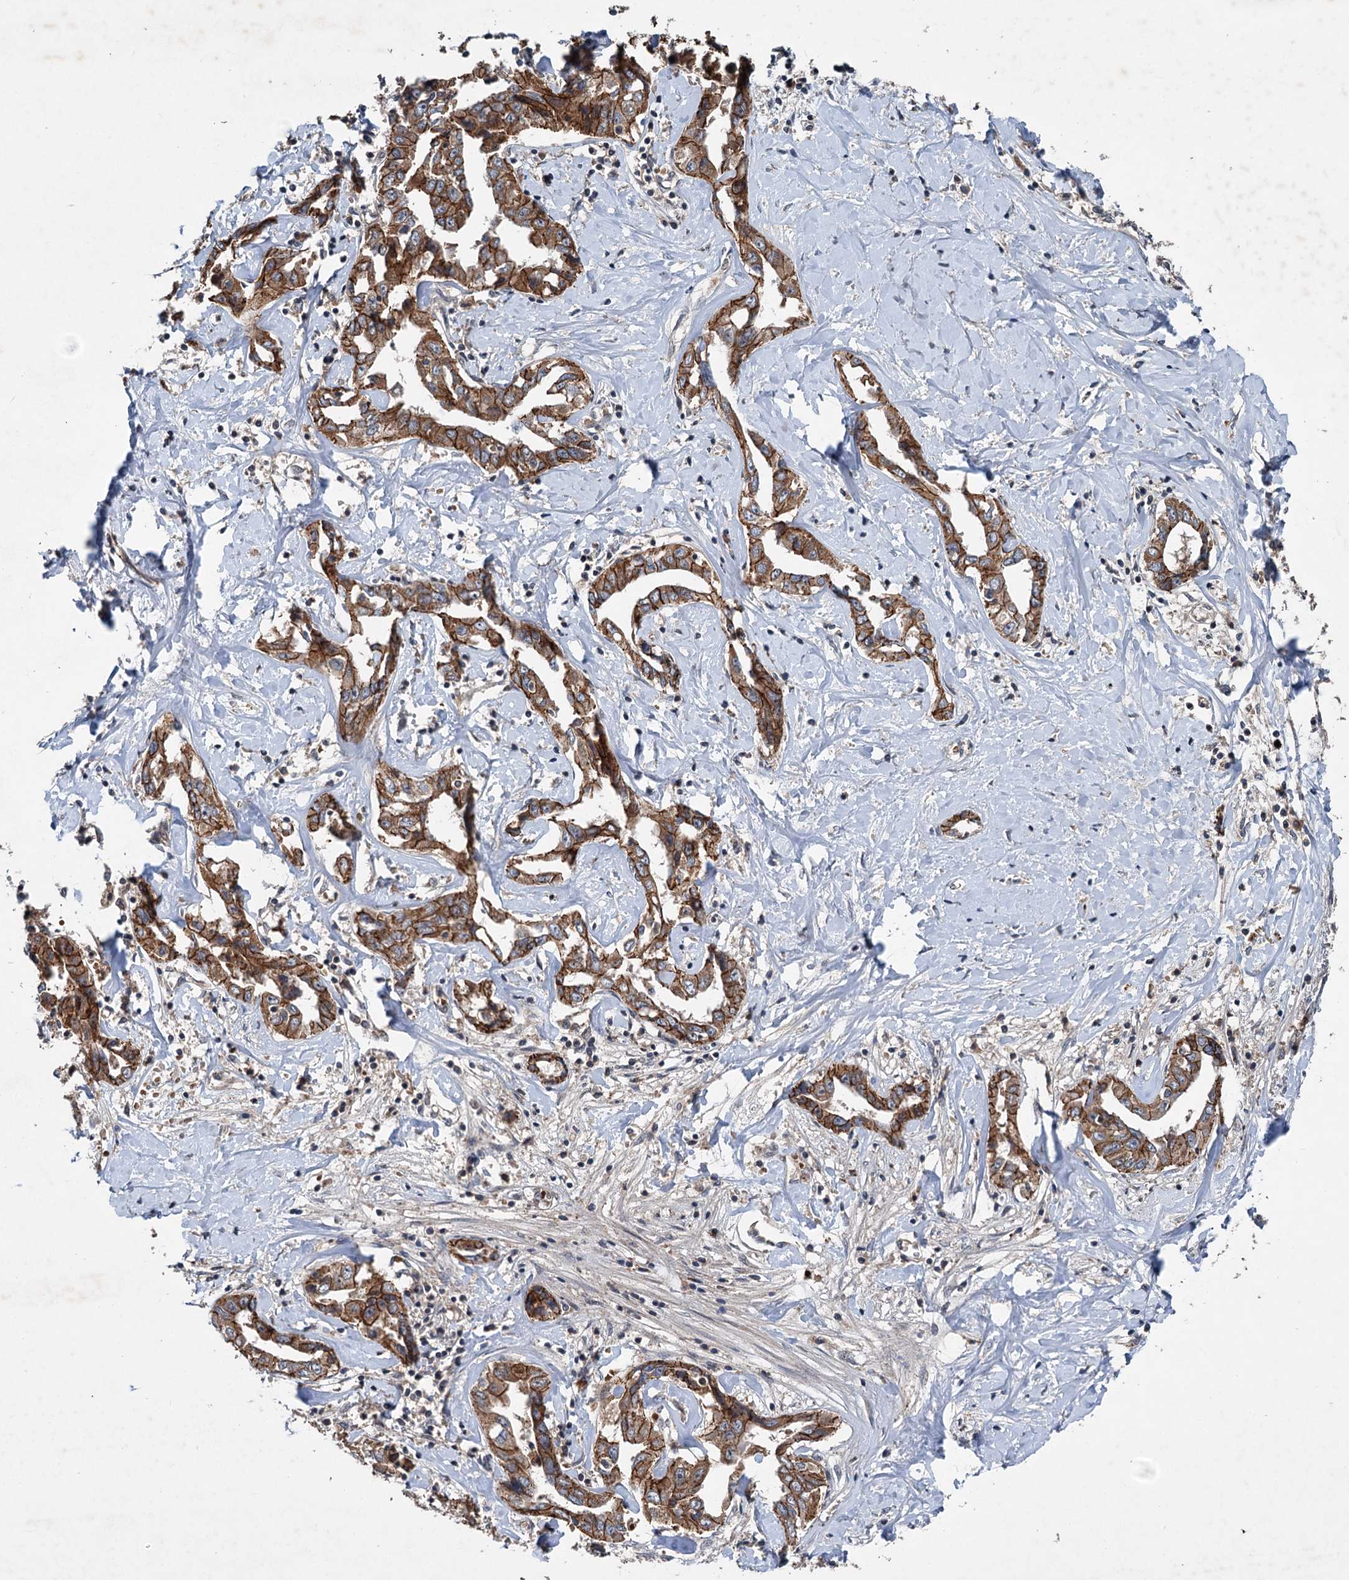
{"staining": {"intensity": "strong", "quantity": ">75%", "location": "cytoplasmic/membranous"}, "tissue": "liver cancer", "cell_type": "Tumor cells", "image_type": "cancer", "snomed": [{"axis": "morphology", "description": "Cholangiocarcinoma"}, {"axis": "topography", "description": "Liver"}], "caption": "Immunohistochemistry (IHC) of cholangiocarcinoma (liver) demonstrates high levels of strong cytoplasmic/membranous expression in about >75% of tumor cells. The protein of interest is stained brown, and the nuclei are stained in blue (DAB IHC with brightfield microscopy, high magnification).", "gene": "N4BP2L2", "patient": {"sex": "male", "age": 59}}